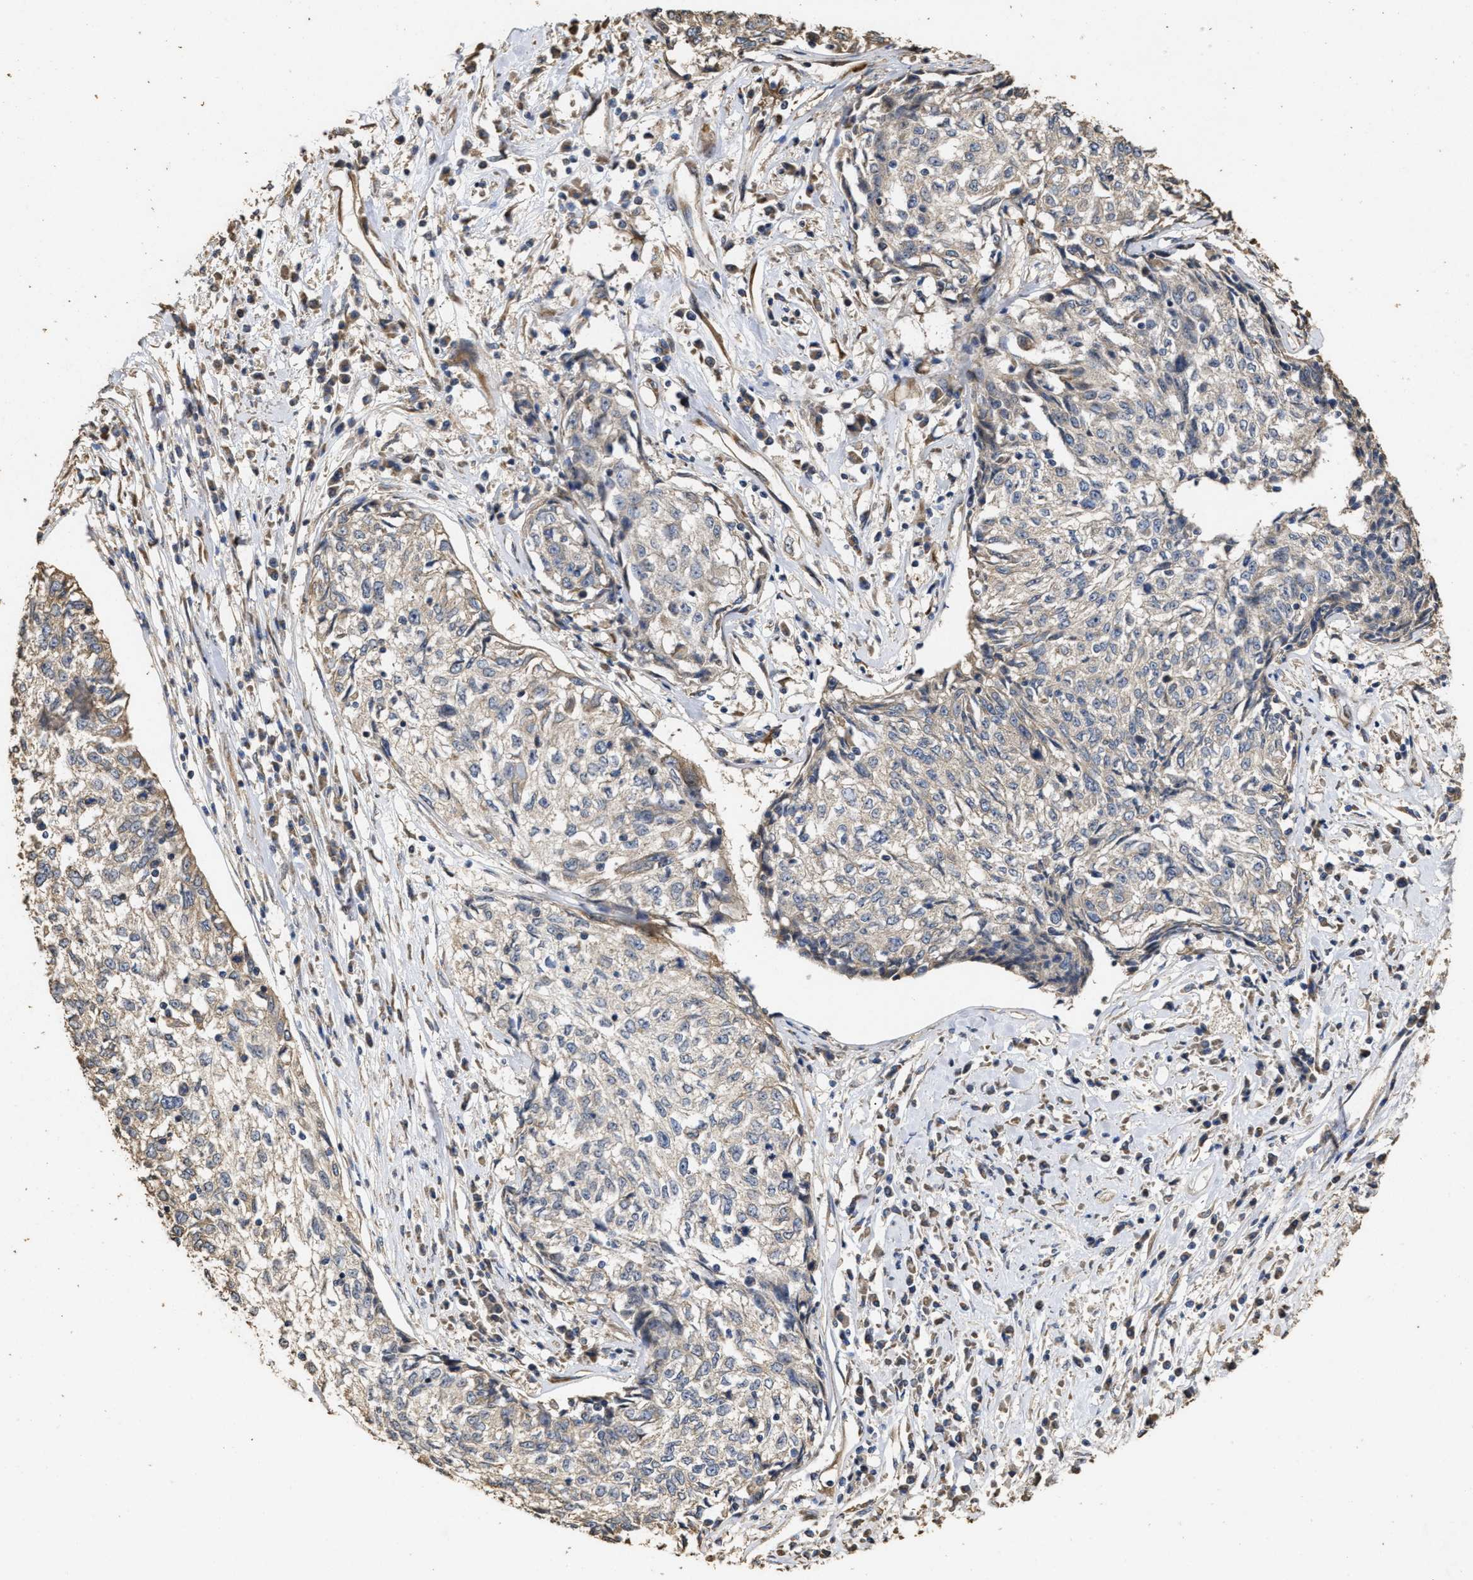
{"staining": {"intensity": "weak", "quantity": "<25%", "location": "cytoplasmic/membranous"}, "tissue": "cervical cancer", "cell_type": "Tumor cells", "image_type": "cancer", "snomed": [{"axis": "morphology", "description": "Squamous cell carcinoma, NOS"}, {"axis": "topography", "description": "Cervix"}], "caption": "Human cervical cancer stained for a protein using IHC exhibits no positivity in tumor cells.", "gene": "NAV1", "patient": {"sex": "female", "age": 57}}